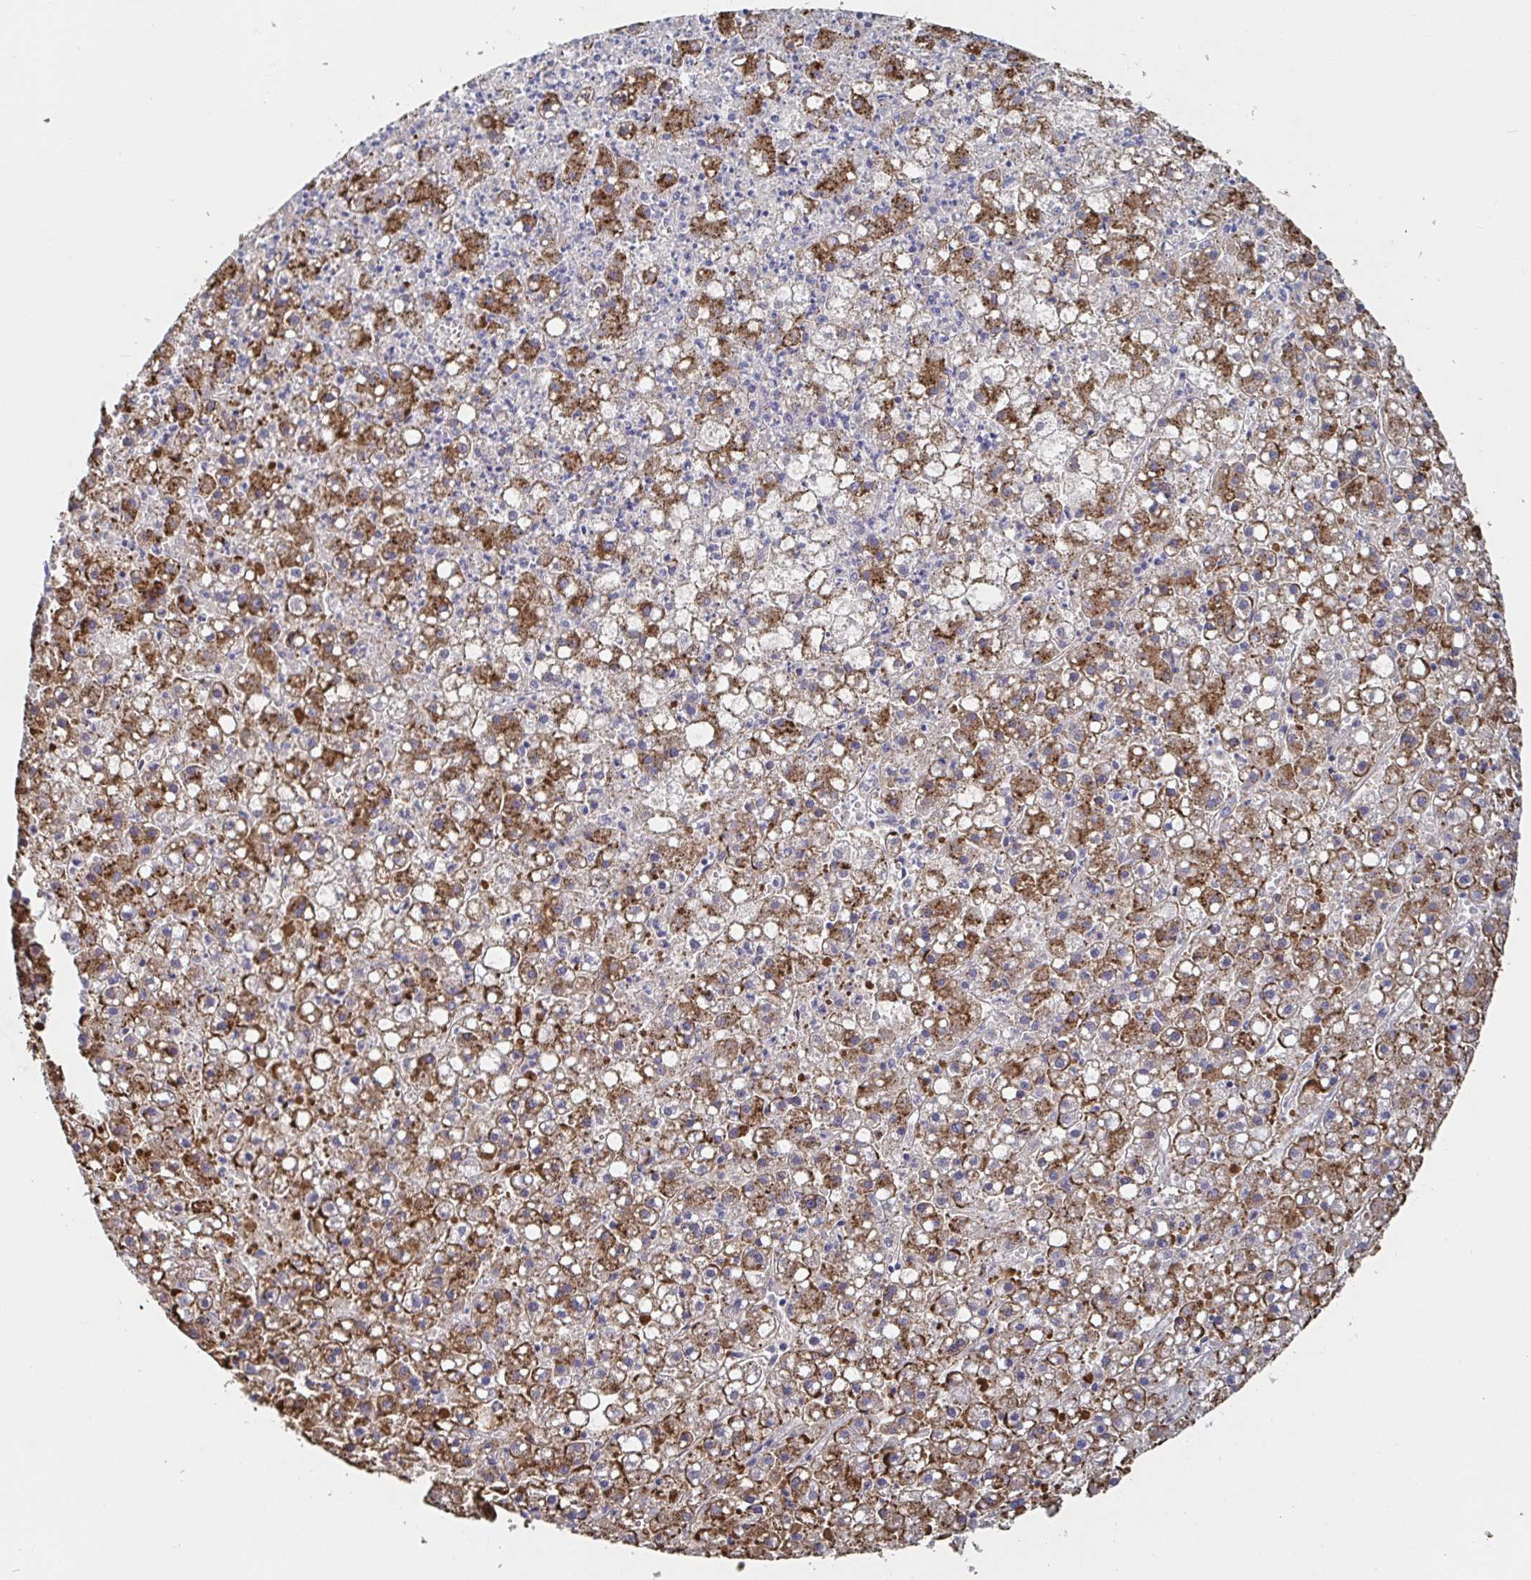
{"staining": {"intensity": "moderate", "quantity": ">75%", "location": "cytoplasmic/membranous"}, "tissue": "liver cancer", "cell_type": "Tumor cells", "image_type": "cancer", "snomed": [{"axis": "morphology", "description": "Carcinoma, Hepatocellular, NOS"}, {"axis": "topography", "description": "Liver"}], "caption": "Moderate cytoplasmic/membranous protein expression is appreciated in approximately >75% of tumor cells in liver cancer (hepatocellular carcinoma).", "gene": "ZNF430", "patient": {"sex": "male", "age": 67}}